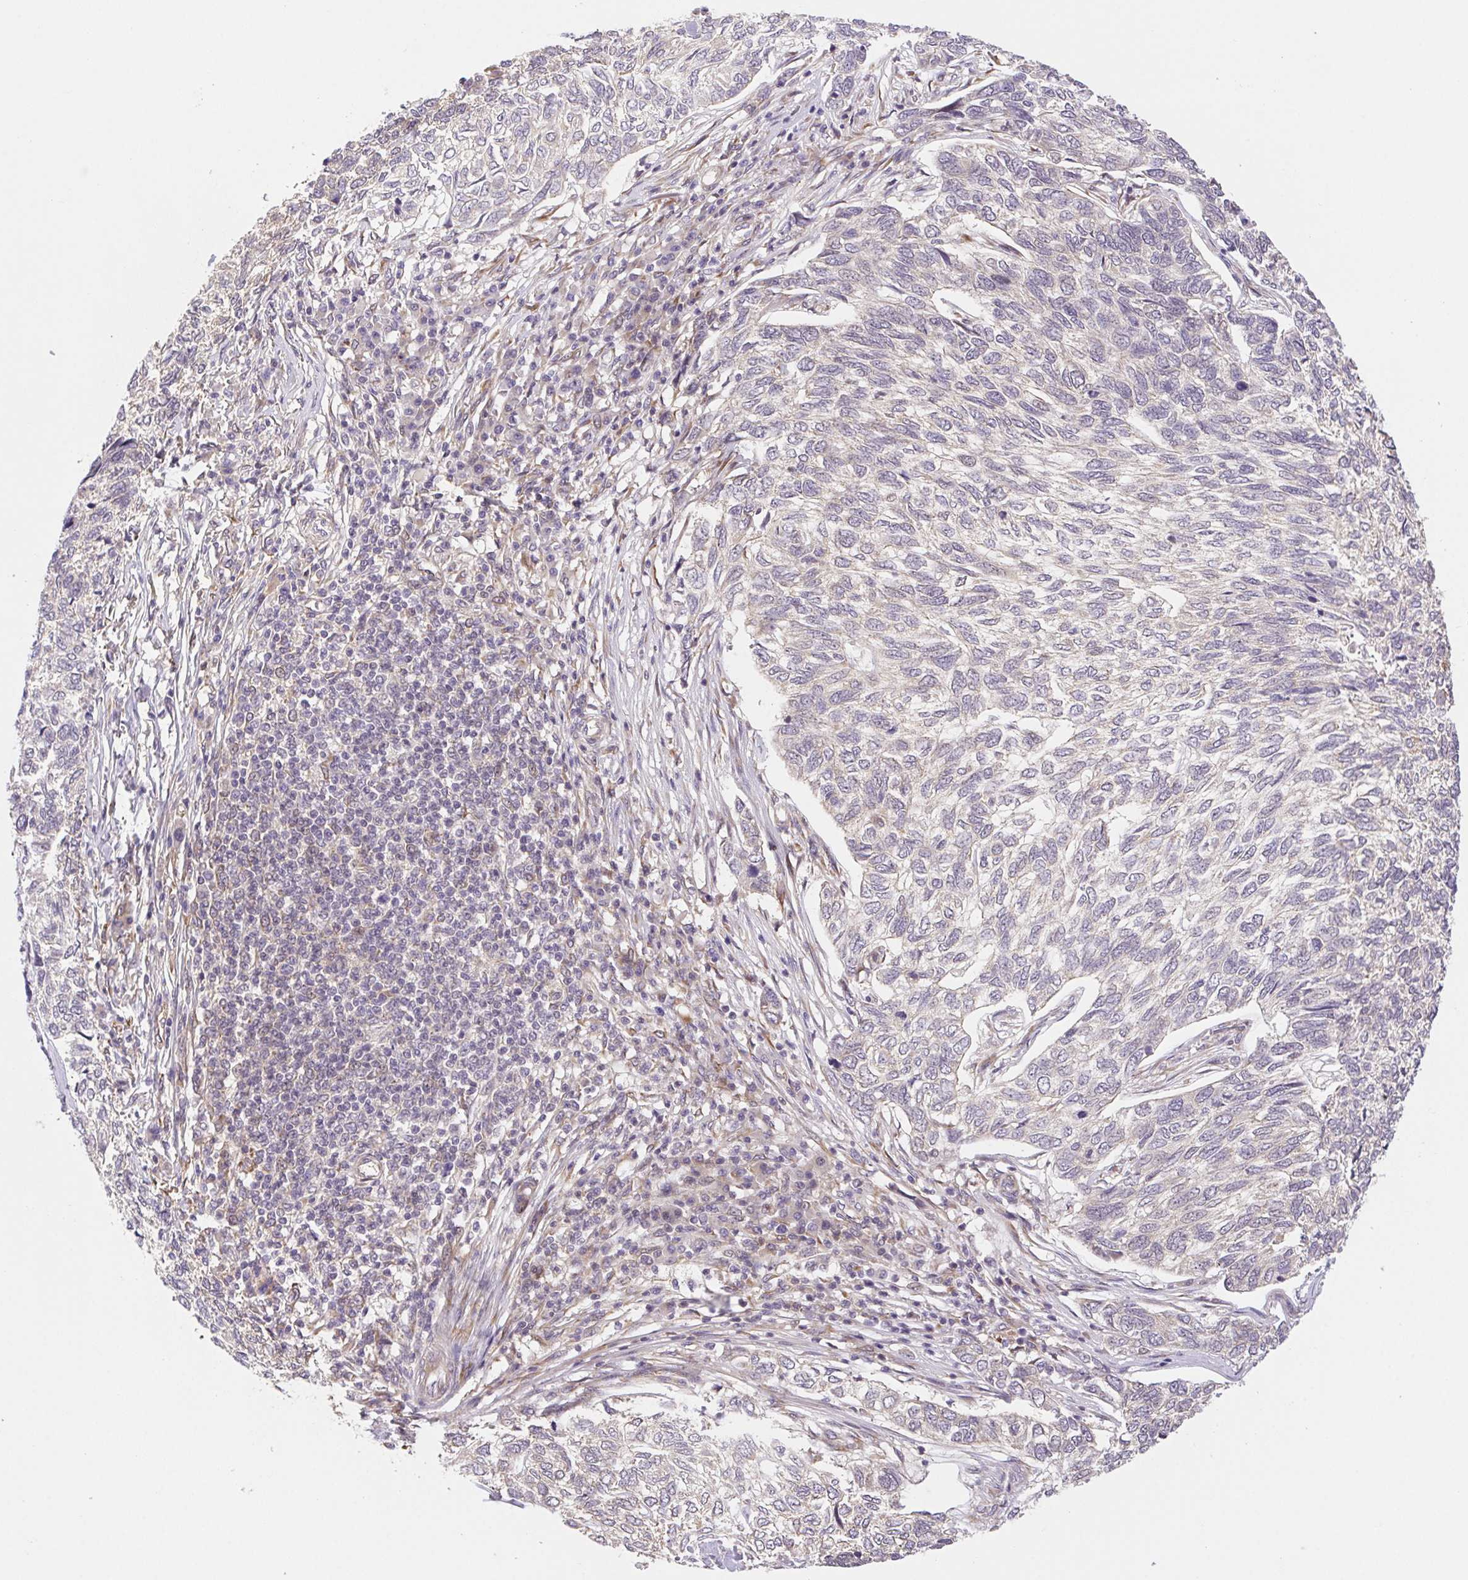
{"staining": {"intensity": "negative", "quantity": "none", "location": "none"}, "tissue": "skin cancer", "cell_type": "Tumor cells", "image_type": "cancer", "snomed": [{"axis": "morphology", "description": "Basal cell carcinoma"}, {"axis": "topography", "description": "Skin"}], "caption": "This is a image of IHC staining of skin cancer (basal cell carcinoma), which shows no expression in tumor cells.", "gene": "LYPD5", "patient": {"sex": "female", "age": 65}}